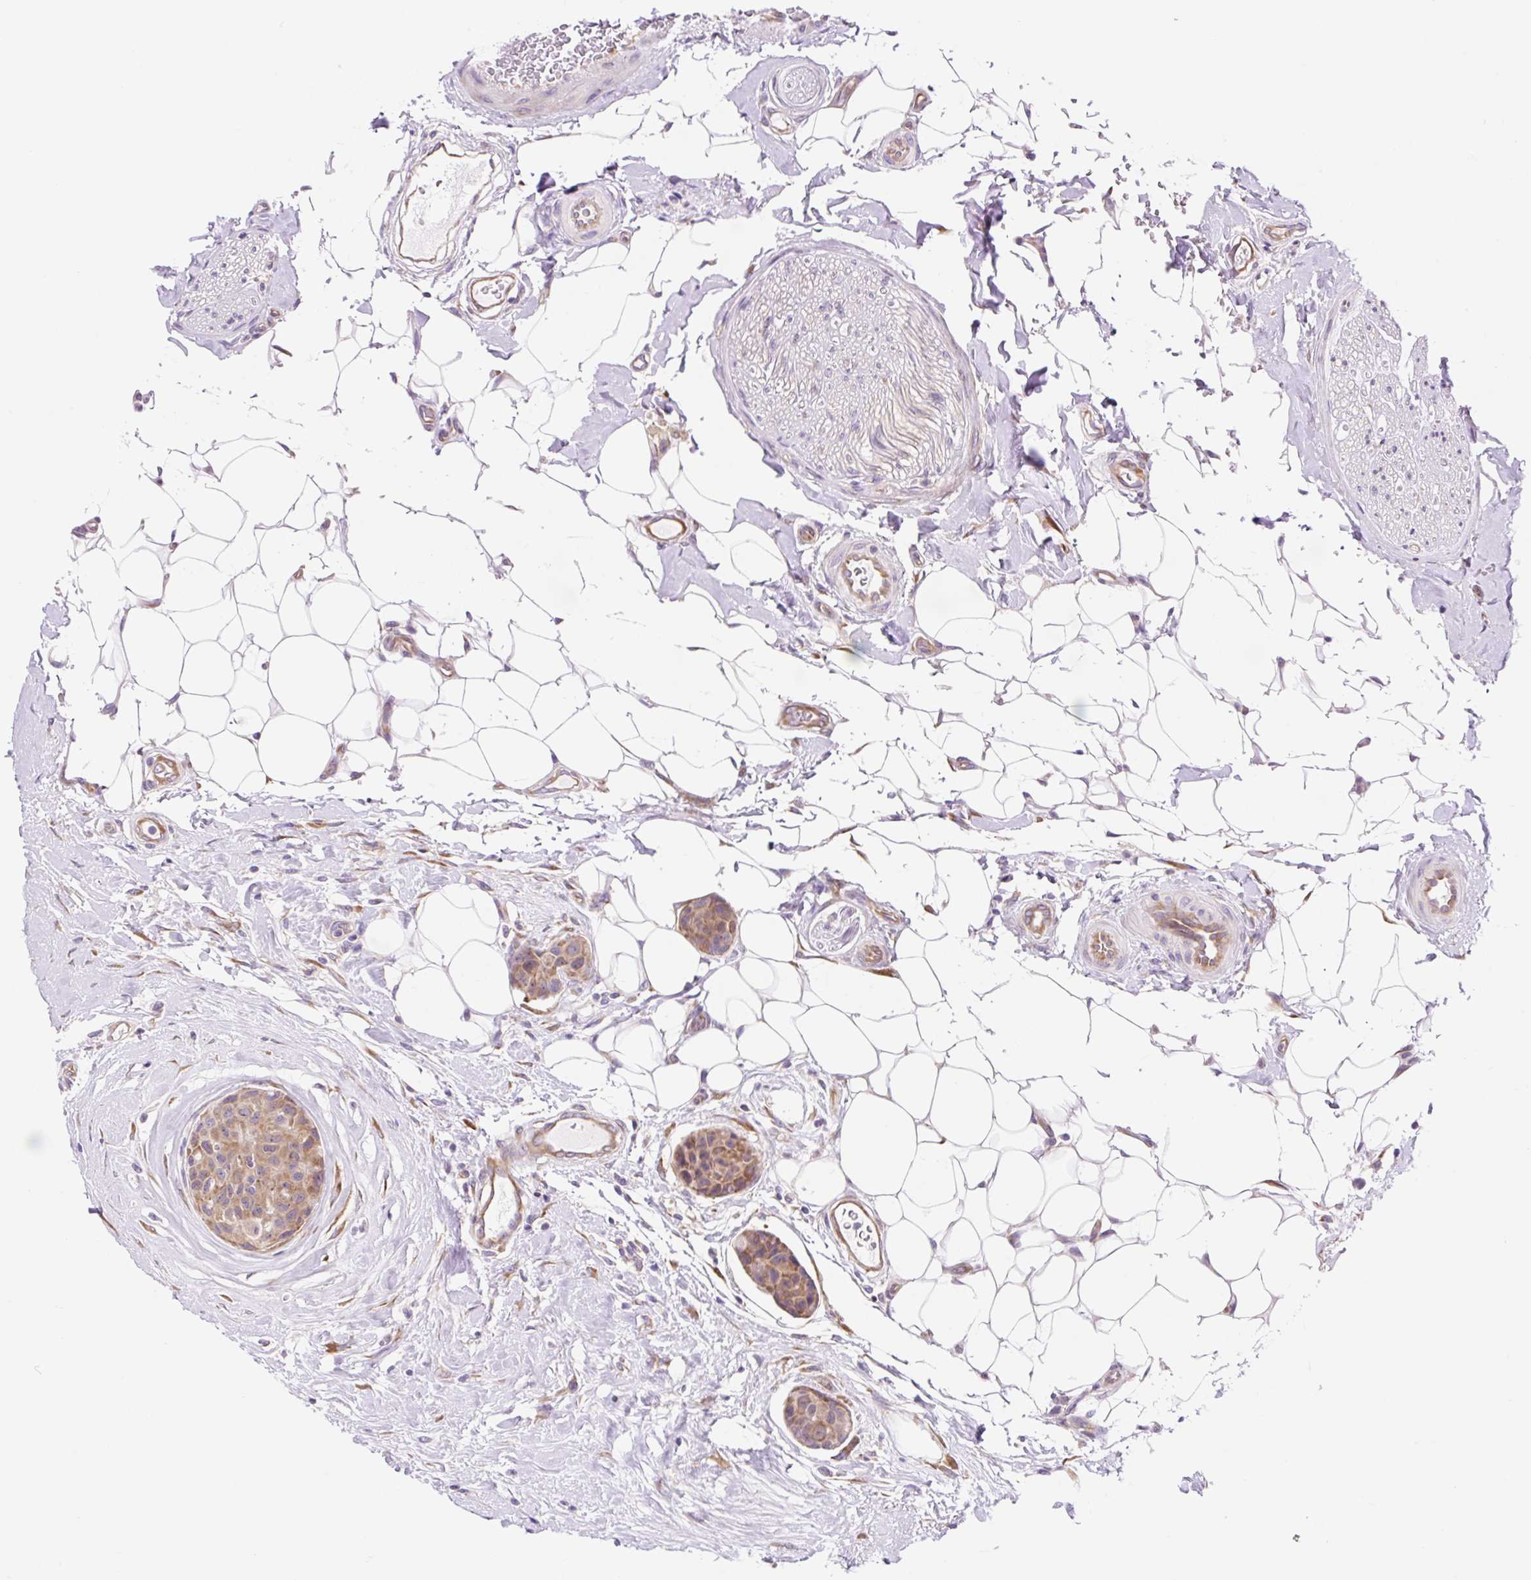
{"staining": {"intensity": "moderate", "quantity": ">75%", "location": "cytoplasmic/membranous"}, "tissue": "breast cancer", "cell_type": "Tumor cells", "image_type": "cancer", "snomed": [{"axis": "morphology", "description": "Duct carcinoma"}, {"axis": "topography", "description": "Breast"}, {"axis": "topography", "description": "Lymph node"}], "caption": "Brown immunohistochemical staining in breast cancer (invasive ductal carcinoma) reveals moderate cytoplasmic/membranous positivity in about >75% of tumor cells. (brown staining indicates protein expression, while blue staining denotes nuclei).", "gene": "GPR45", "patient": {"sex": "female", "age": 80}}